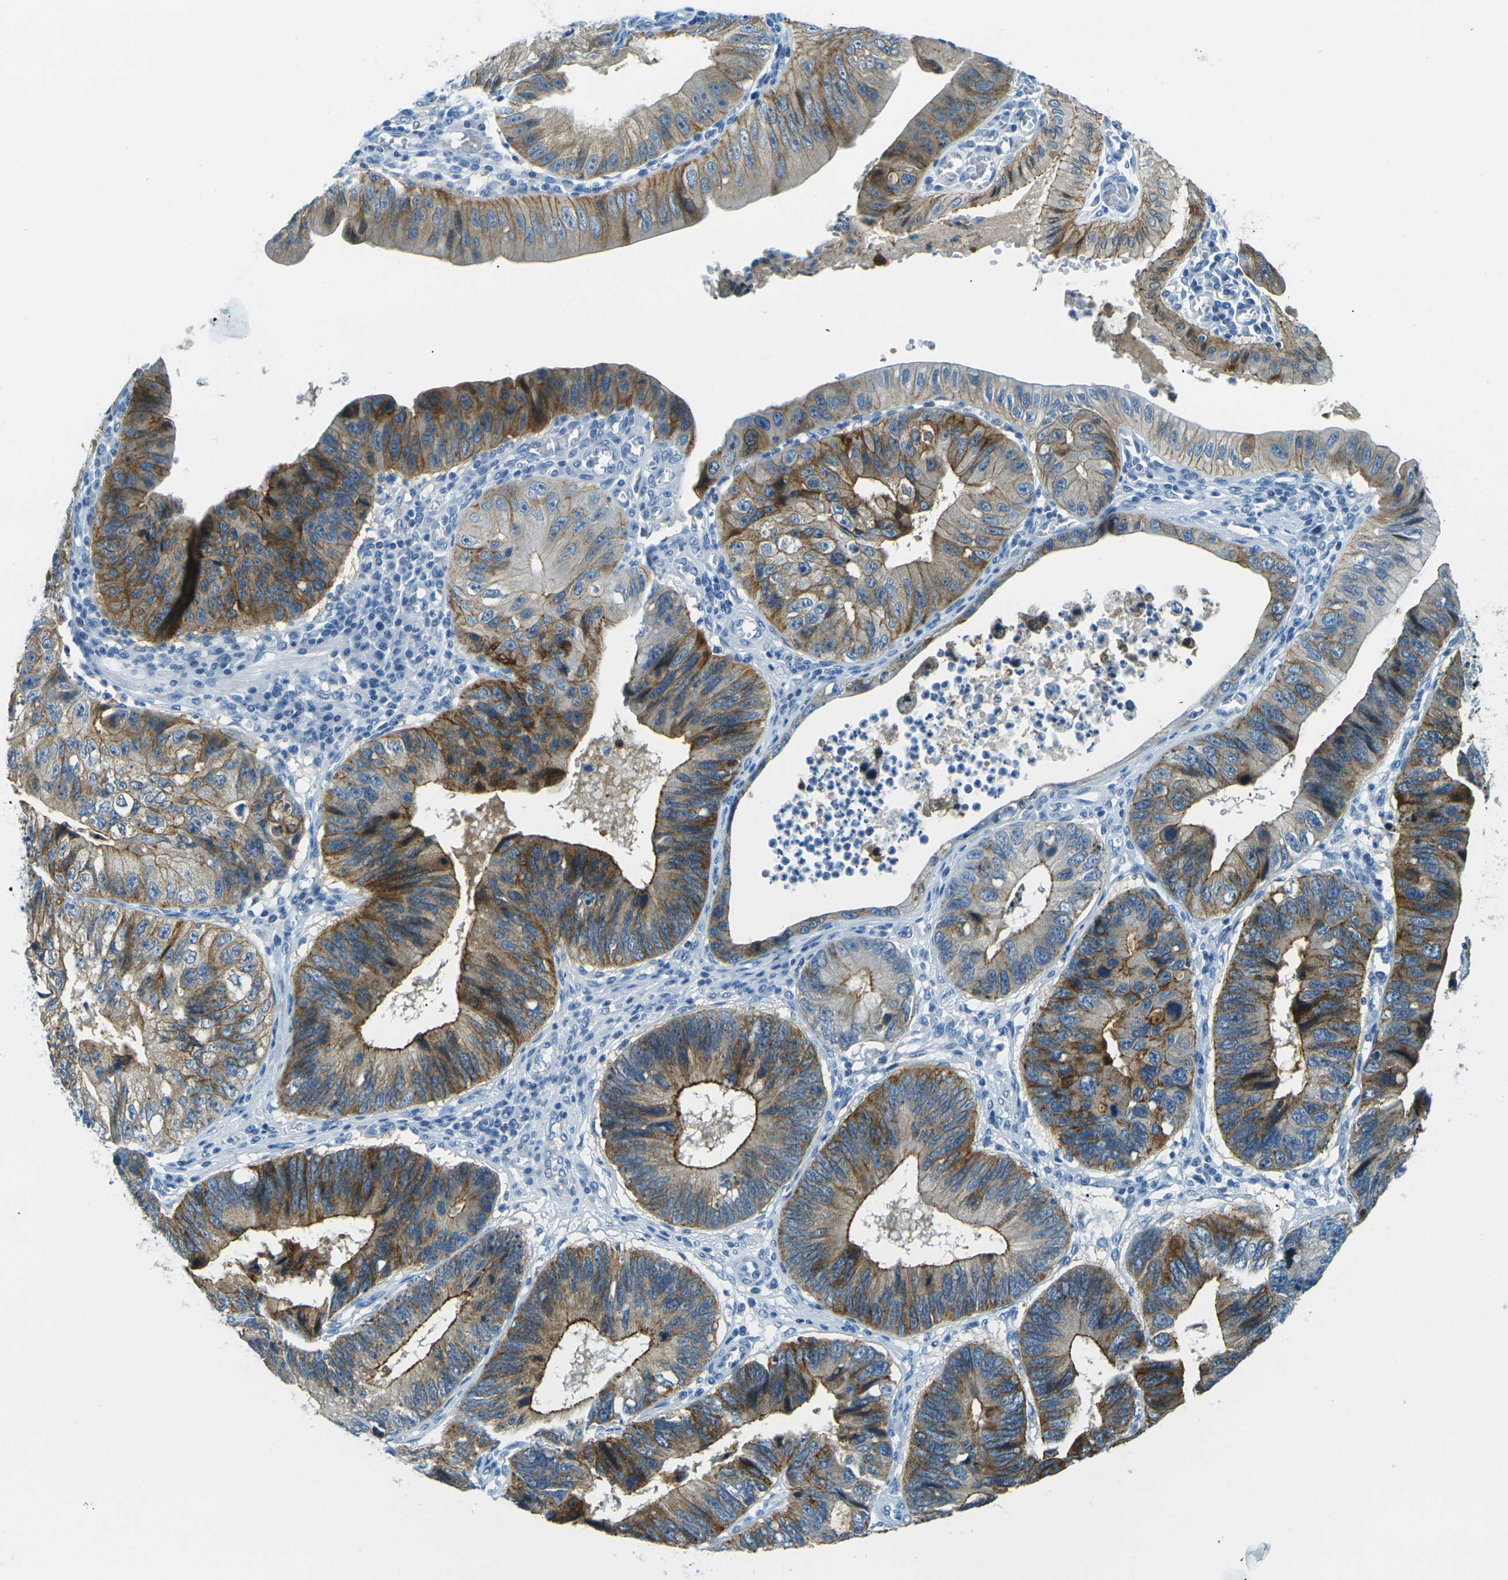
{"staining": {"intensity": "strong", "quantity": "25%-75%", "location": "cytoplasmic/membranous"}, "tissue": "stomach cancer", "cell_type": "Tumor cells", "image_type": "cancer", "snomed": [{"axis": "morphology", "description": "Adenocarcinoma, NOS"}, {"axis": "topography", "description": "Stomach"}], "caption": "Protein staining shows strong cytoplasmic/membranous staining in approximately 25%-75% of tumor cells in stomach cancer.", "gene": "OCLN", "patient": {"sex": "male", "age": 59}}